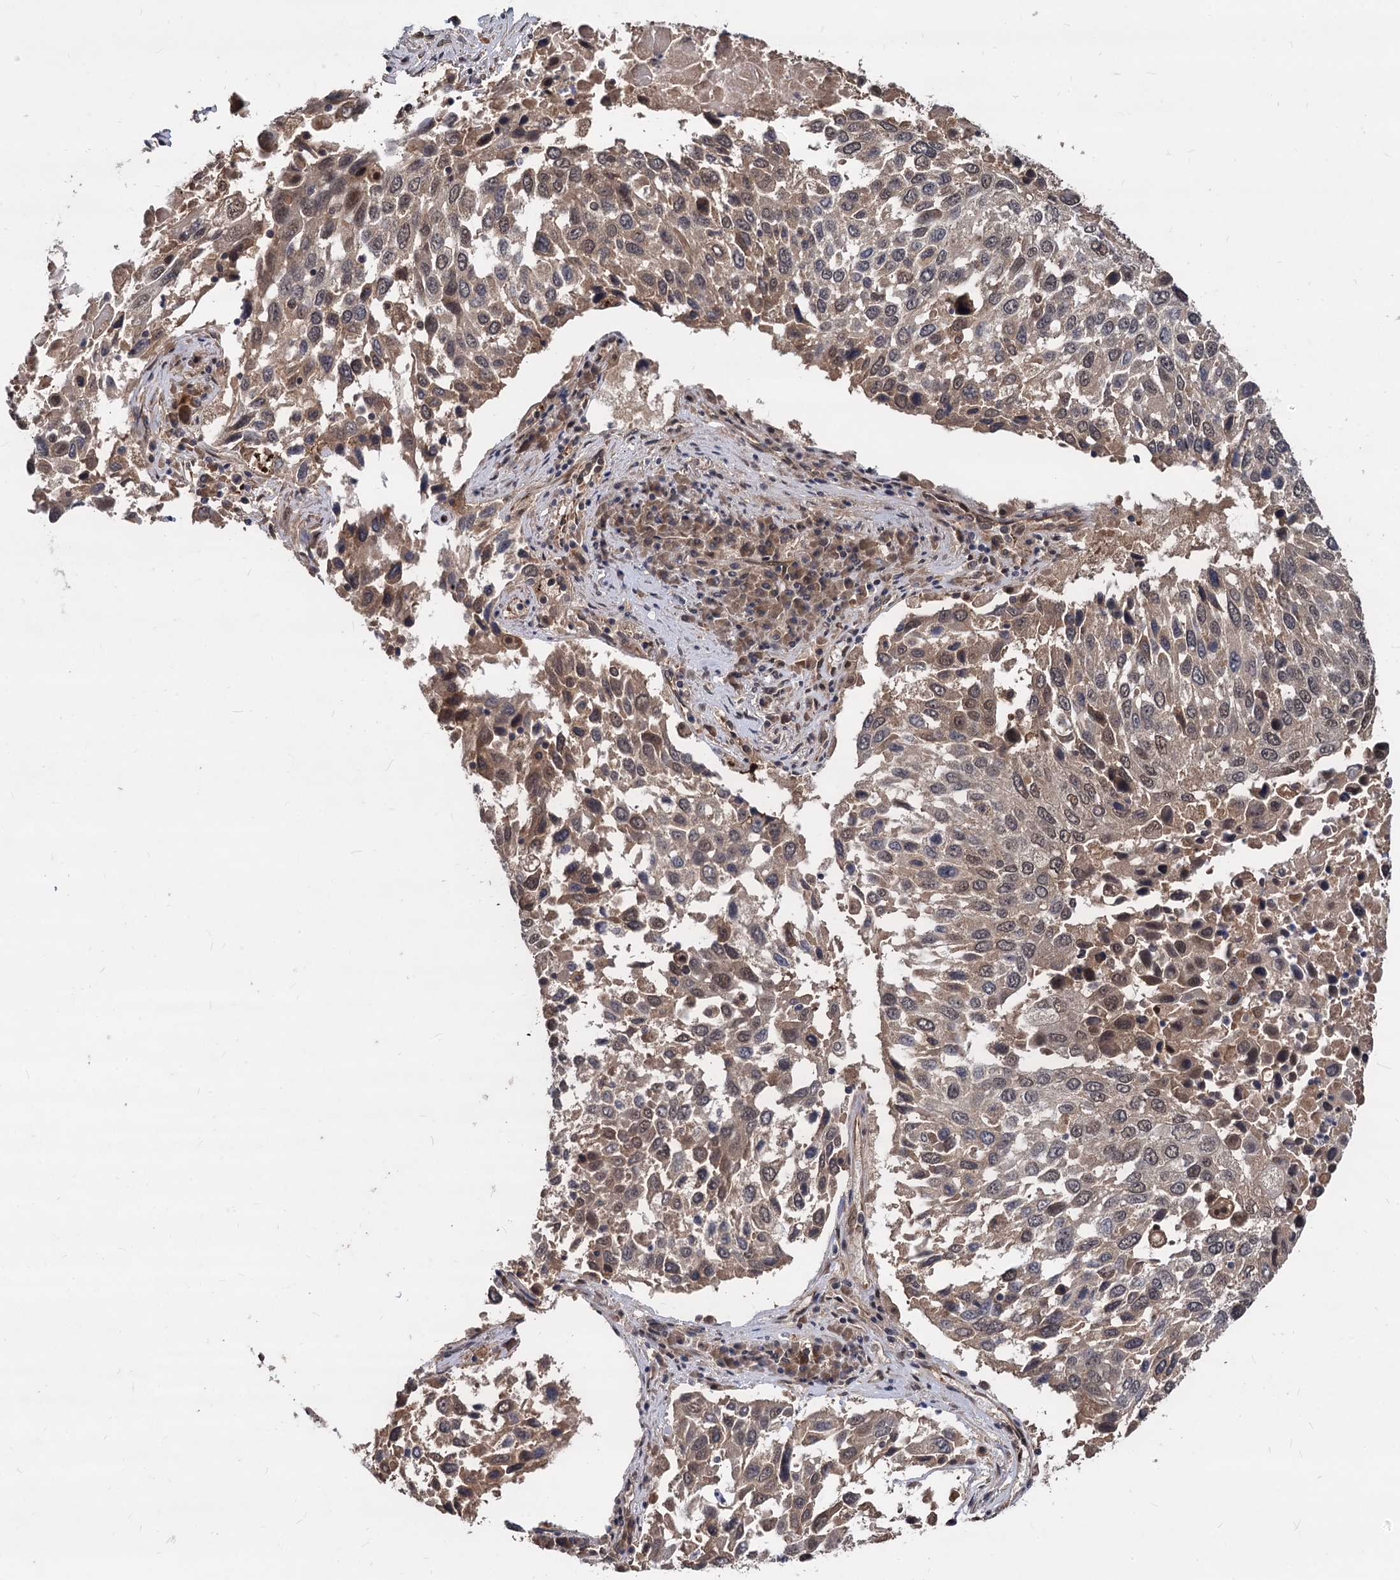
{"staining": {"intensity": "weak", "quantity": ">75%", "location": "cytoplasmic/membranous,nuclear"}, "tissue": "lung cancer", "cell_type": "Tumor cells", "image_type": "cancer", "snomed": [{"axis": "morphology", "description": "Squamous cell carcinoma, NOS"}, {"axis": "topography", "description": "Lung"}], "caption": "The histopathology image shows immunohistochemical staining of lung cancer (squamous cell carcinoma). There is weak cytoplasmic/membranous and nuclear expression is present in about >75% of tumor cells. The staining was performed using DAB (3,3'-diaminobenzidine) to visualize the protein expression in brown, while the nuclei were stained in blue with hematoxylin (Magnification: 20x).", "gene": "PSMD4", "patient": {"sex": "male", "age": 65}}